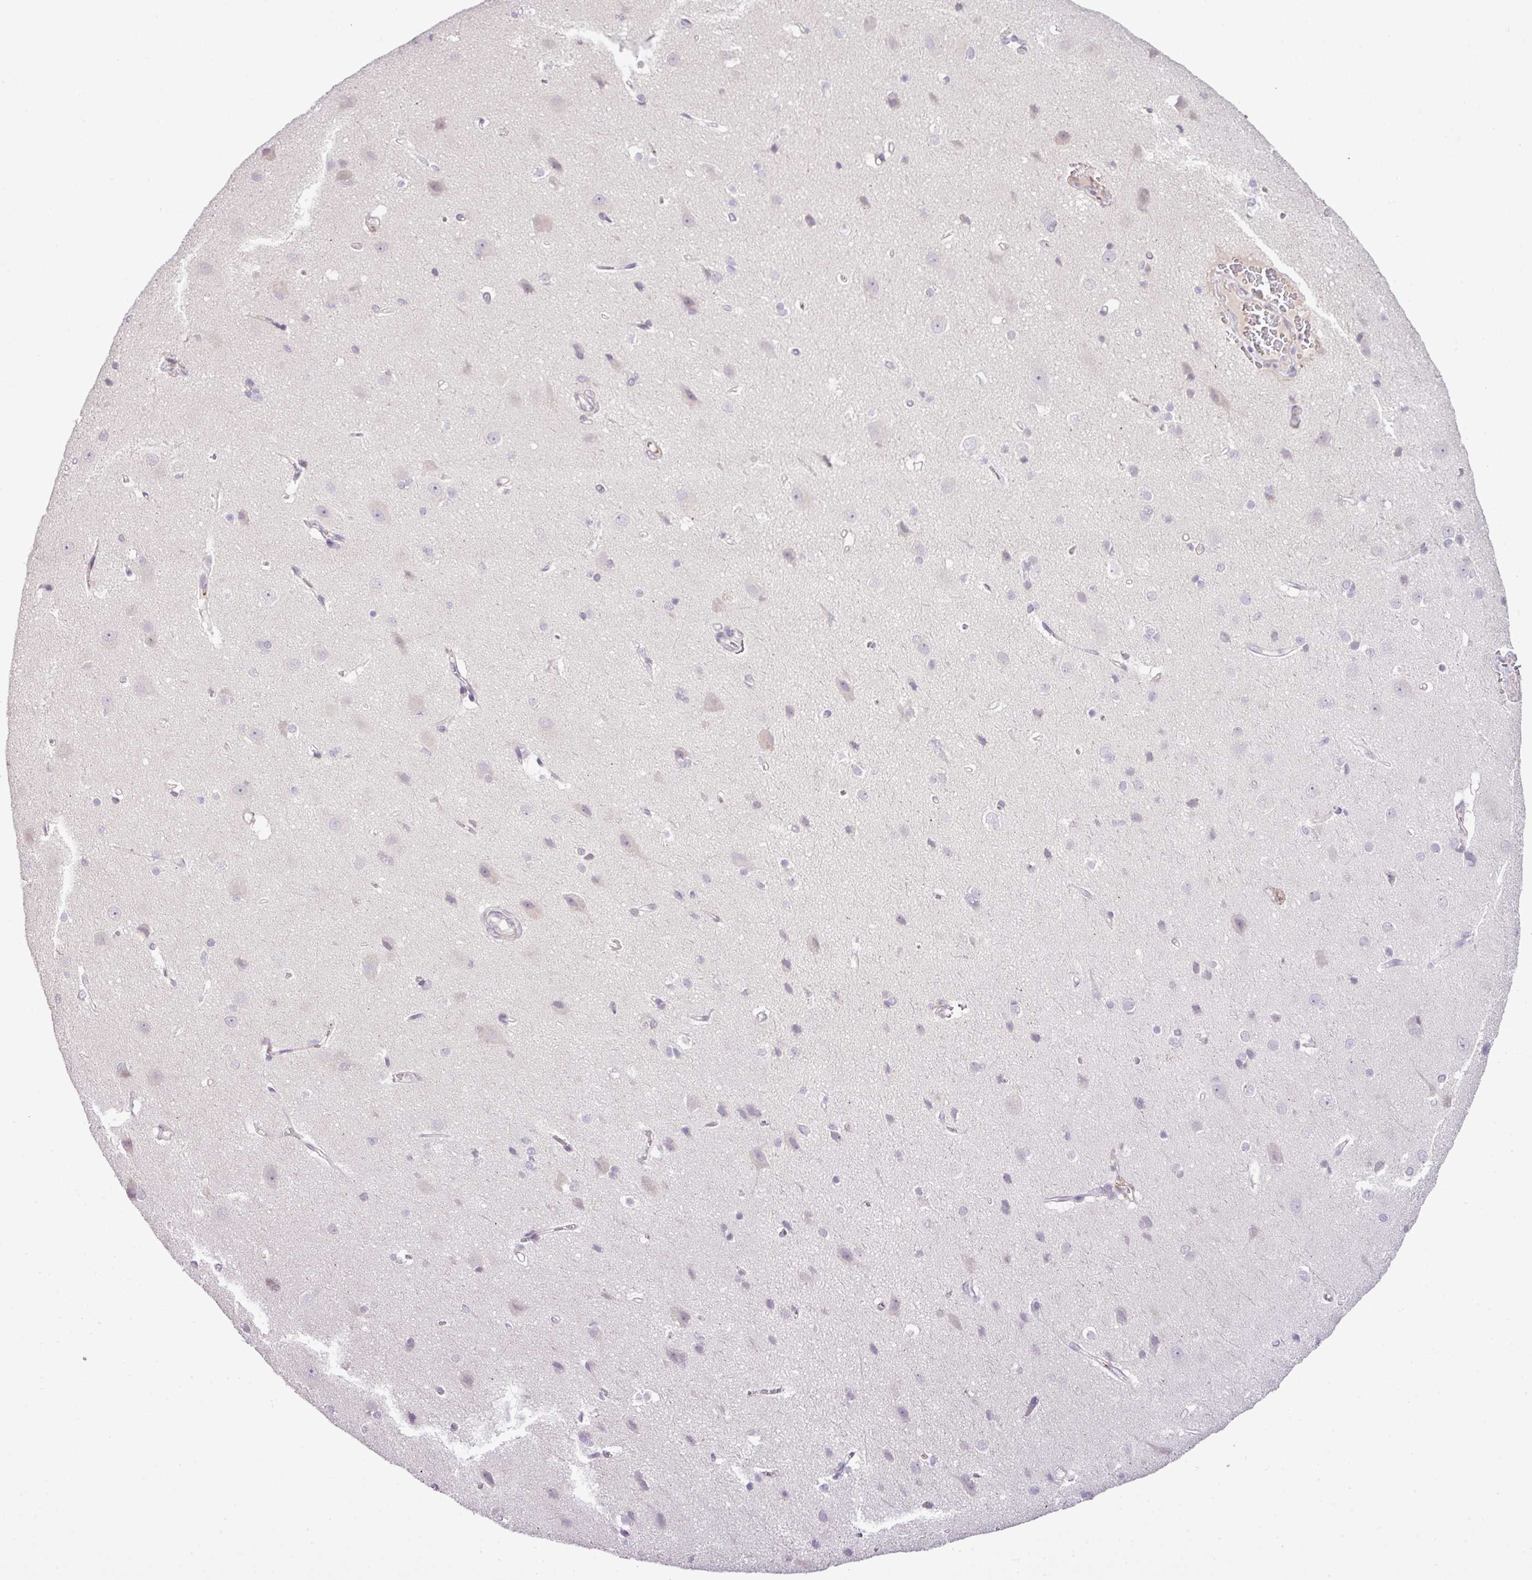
{"staining": {"intensity": "weak", "quantity": "<25%", "location": "cytoplasmic/membranous"}, "tissue": "cerebral cortex", "cell_type": "Endothelial cells", "image_type": "normal", "snomed": [{"axis": "morphology", "description": "Normal tissue, NOS"}, {"axis": "topography", "description": "Cerebral cortex"}], "caption": "A high-resolution histopathology image shows IHC staining of unremarkable cerebral cortex, which reveals no significant positivity in endothelial cells. The staining is performed using DAB brown chromogen with nuclei counter-stained in using hematoxylin.", "gene": "DNAJB13", "patient": {"sex": "male", "age": 37}}